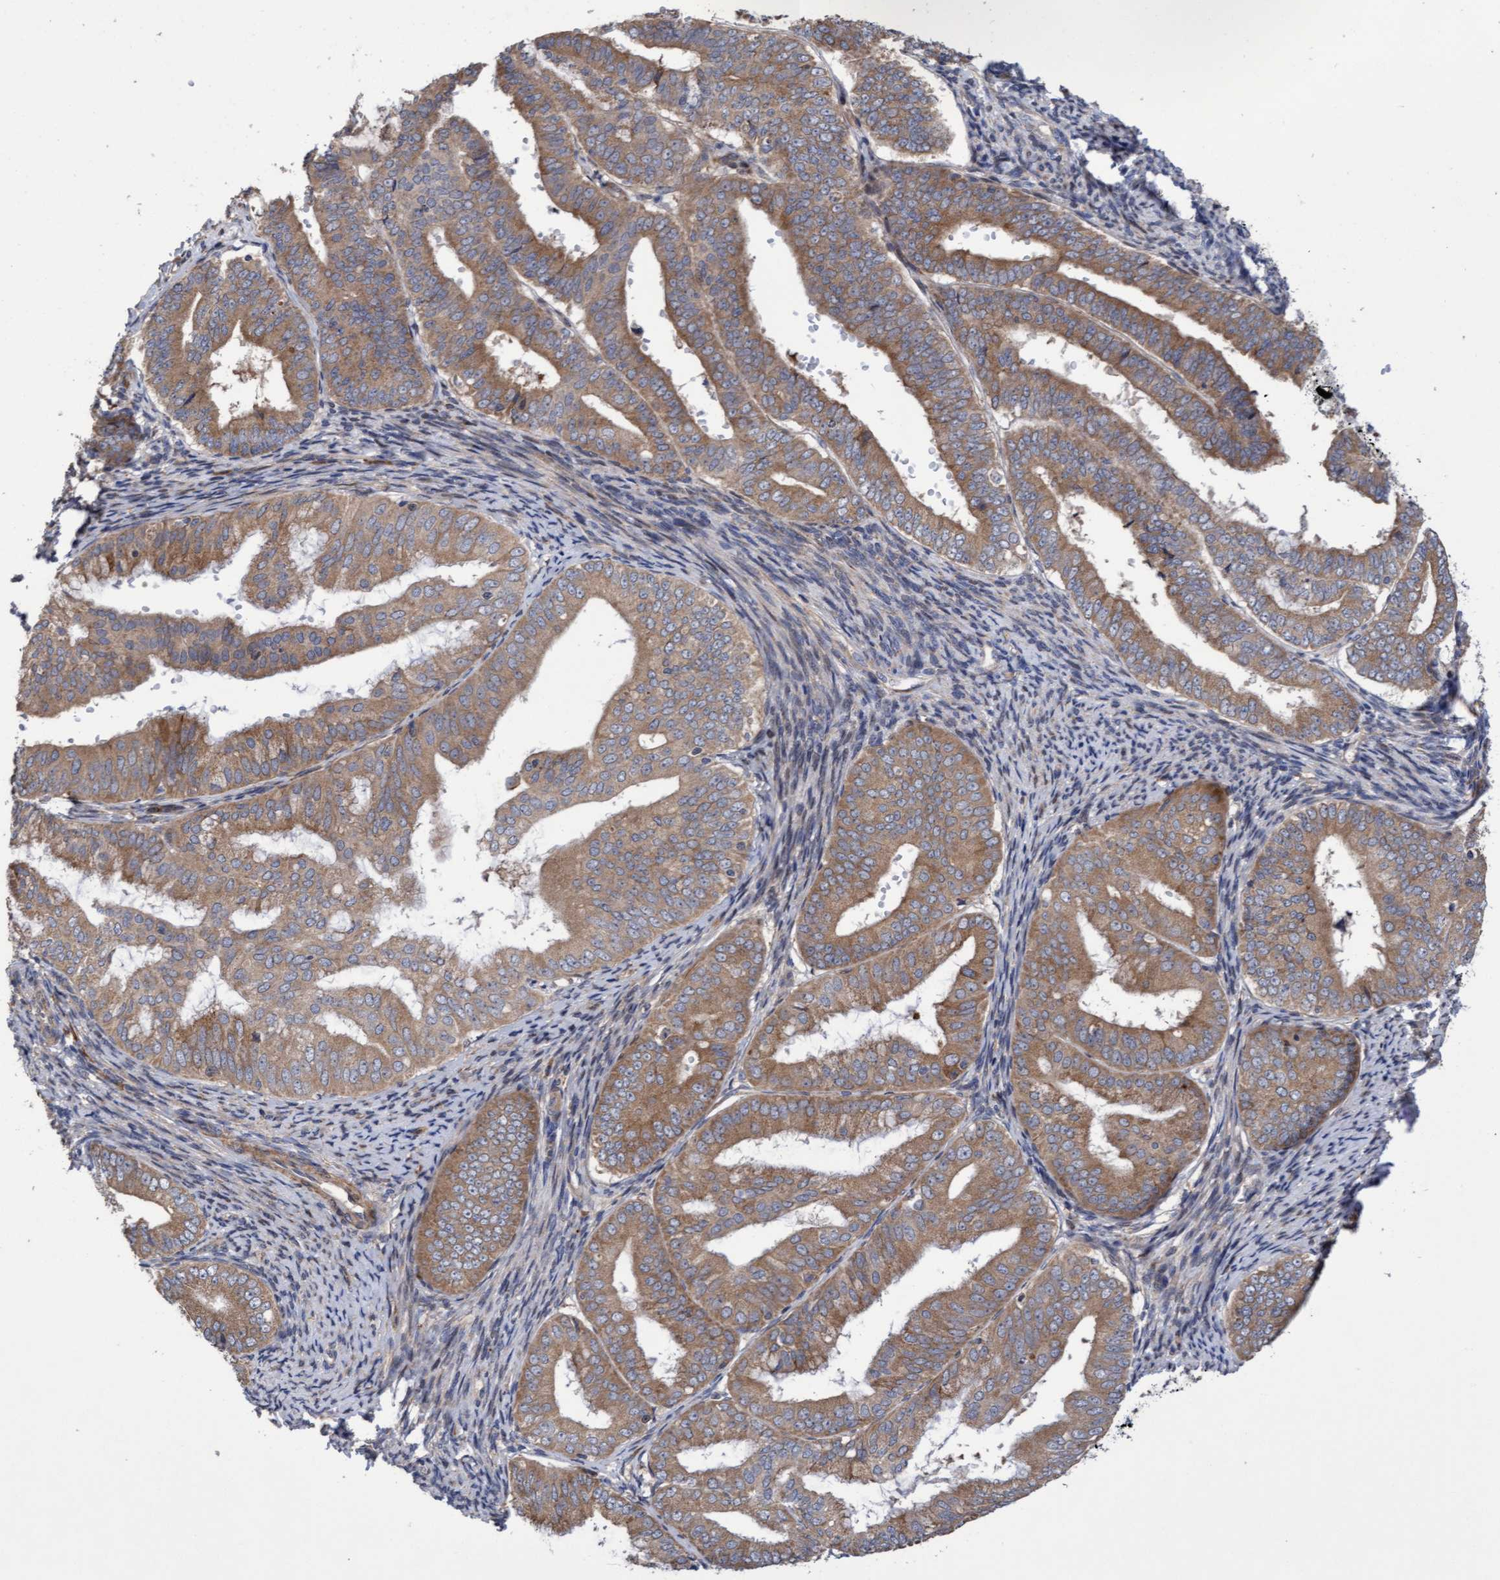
{"staining": {"intensity": "moderate", "quantity": ">75%", "location": "cytoplasmic/membranous"}, "tissue": "endometrial cancer", "cell_type": "Tumor cells", "image_type": "cancer", "snomed": [{"axis": "morphology", "description": "Adenocarcinoma, NOS"}, {"axis": "topography", "description": "Endometrium"}], "caption": "This is a histology image of IHC staining of endometrial cancer, which shows moderate positivity in the cytoplasmic/membranous of tumor cells.", "gene": "ELP5", "patient": {"sex": "female", "age": 63}}